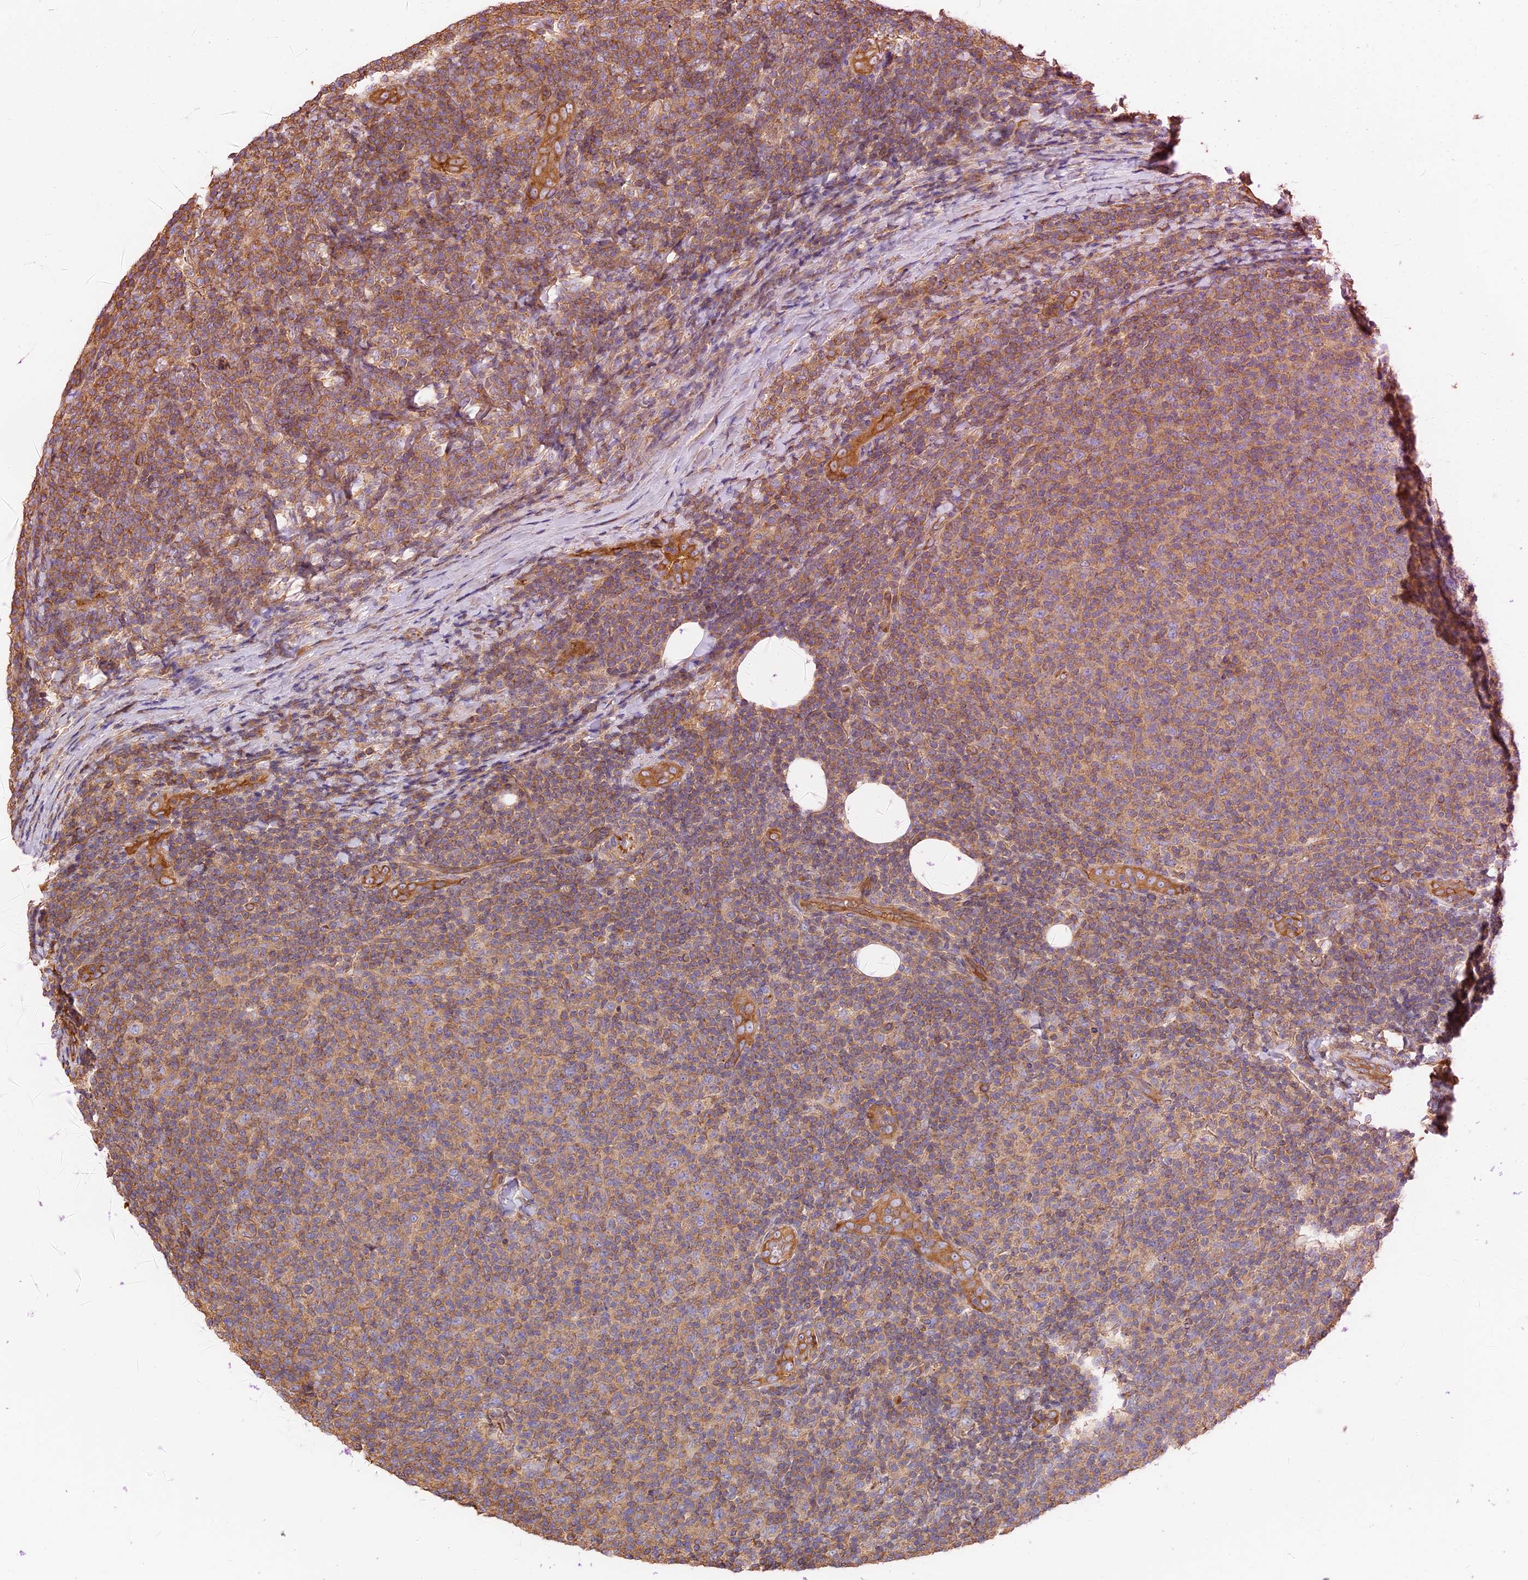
{"staining": {"intensity": "weak", "quantity": "25%-75%", "location": "cytoplasmic/membranous"}, "tissue": "lymphoma", "cell_type": "Tumor cells", "image_type": "cancer", "snomed": [{"axis": "morphology", "description": "Malignant lymphoma, non-Hodgkin's type, Low grade"}, {"axis": "topography", "description": "Lymph node"}], "caption": "Immunohistochemical staining of malignant lymphoma, non-Hodgkin's type (low-grade) shows low levels of weak cytoplasmic/membranous protein expression in approximately 25%-75% of tumor cells. (Stains: DAB (3,3'-diaminobenzidine) in brown, nuclei in blue, Microscopy: brightfield microscopy at high magnification).", "gene": "VPS18", "patient": {"sex": "male", "age": 66}}